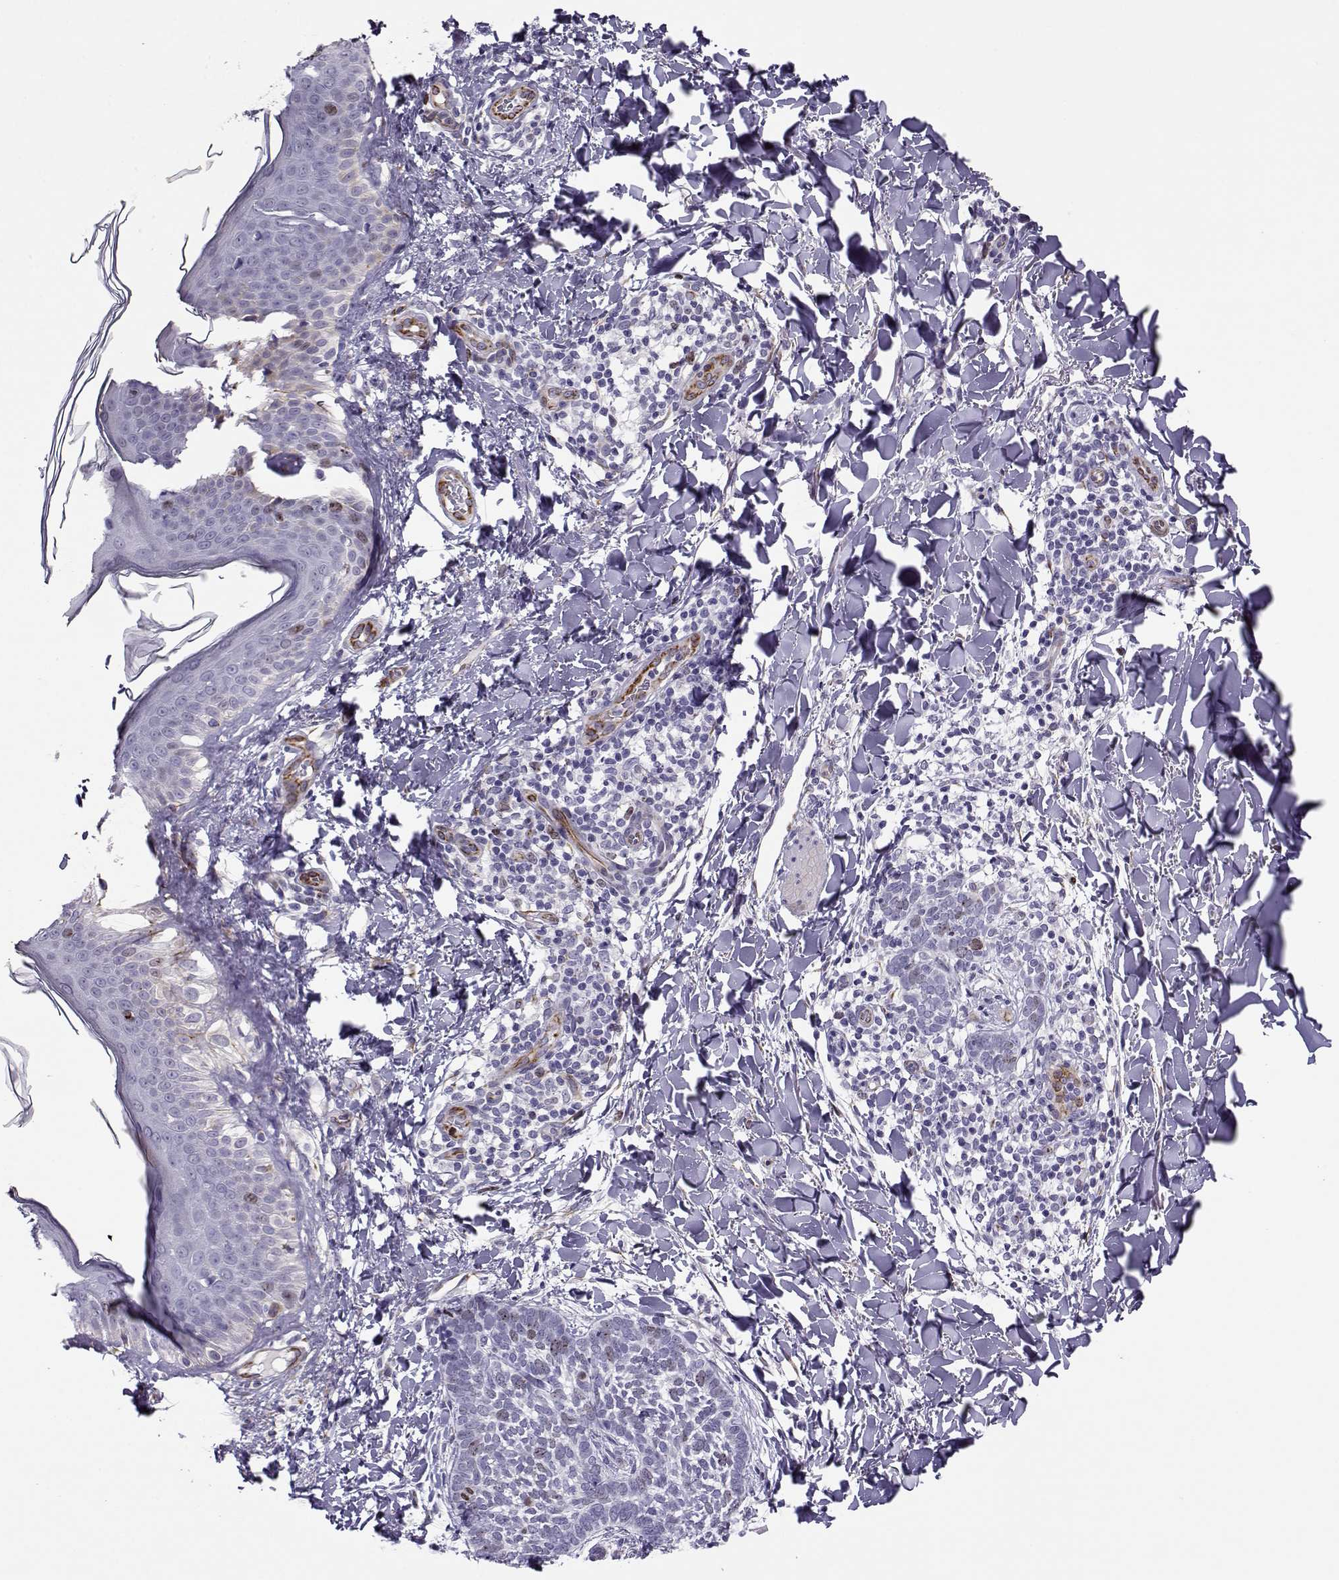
{"staining": {"intensity": "weak", "quantity": "<25%", "location": "nuclear"}, "tissue": "skin cancer", "cell_type": "Tumor cells", "image_type": "cancer", "snomed": [{"axis": "morphology", "description": "Normal tissue, NOS"}, {"axis": "morphology", "description": "Basal cell carcinoma"}, {"axis": "topography", "description": "Skin"}], "caption": "DAB (3,3'-diaminobenzidine) immunohistochemical staining of skin cancer demonstrates no significant staining in tumor cells. (Immunohistochemistry (ihc), brightfield microscopy, high magnification).", "gene": "NPW", "patient": {"sex": "male", "age": 46}}